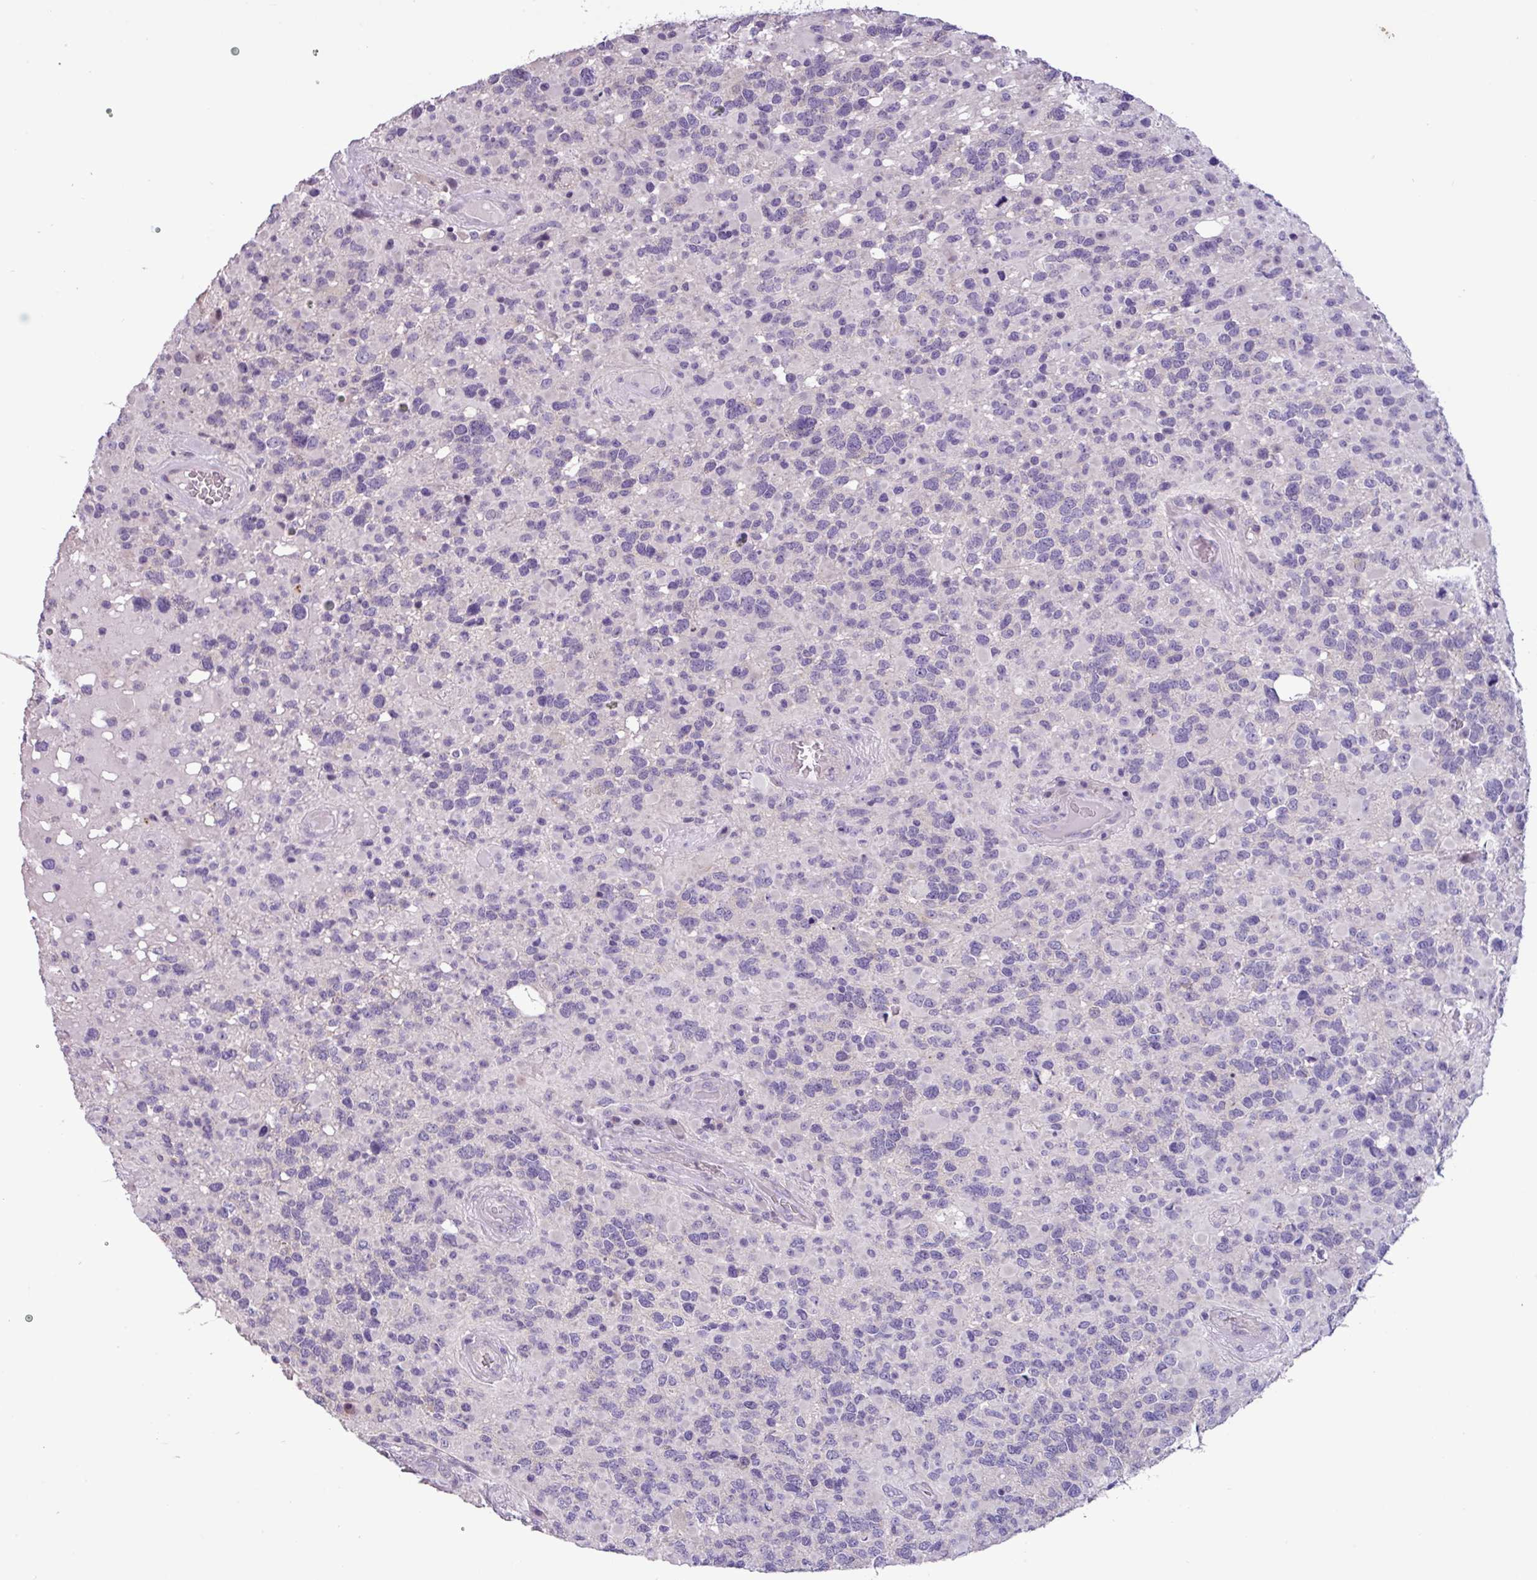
{"staining": {"intensity": "negative", "quantity": "none", "location": "none"}, "tissue": "glioma", "cell_type": "Tumor cells", "image_type": "cancer", "snomed": [{"axis": "morphology", "description": "Glioma, malignant, High grade"}, {"axis": "topography", "description": "Brain"}], "caption": "DAB (3,3'-diaminobenzidine) immunohistochemical staining of glioma displays no significant staining in tumor cells.", "gene": "PNLDC1", "patient": {"sex": "female", "age": 40}}